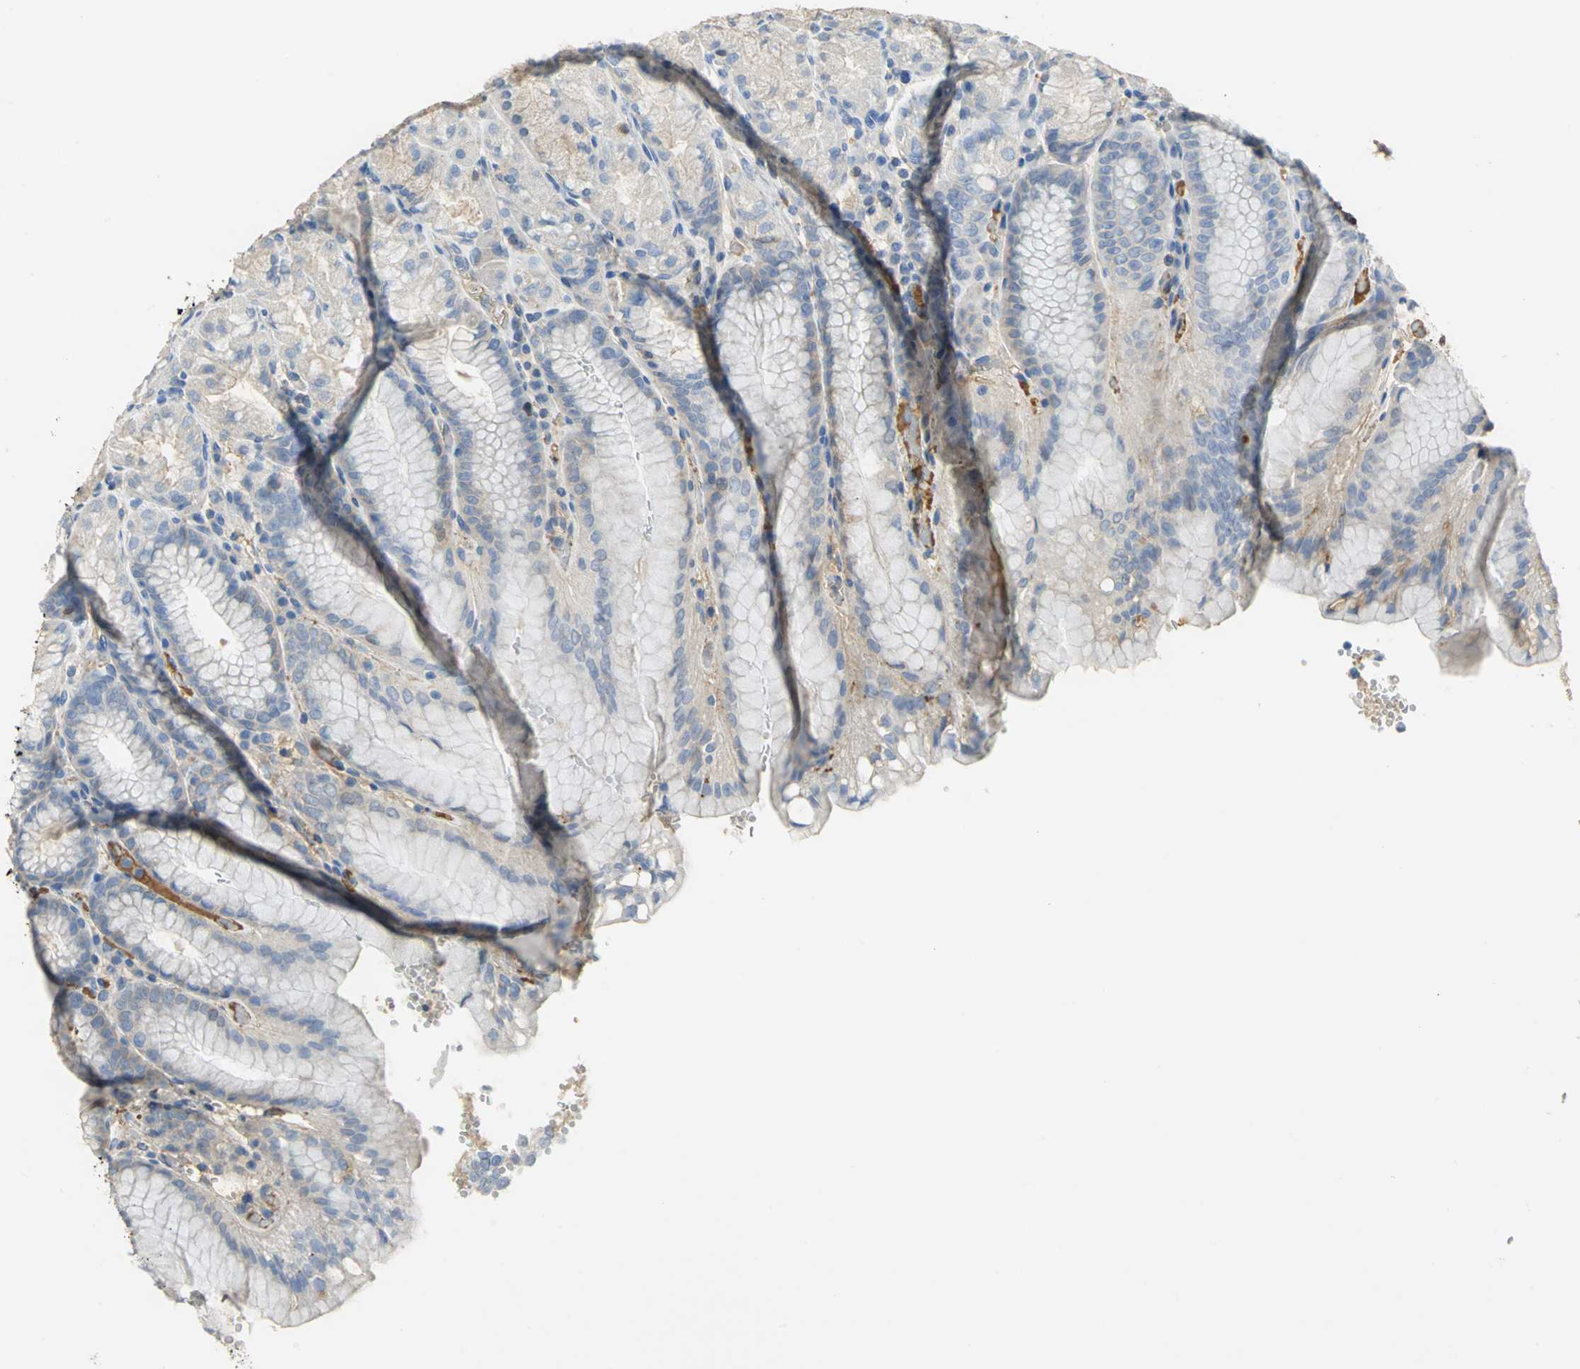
{"staining": {"intensity": "weak", "quantity": "25%-75%", "location": "cytoplasmic/membranous"}, "tissue": "stomach", "cell_type": "Glandular cells", "image_type": "normal", "snomed": [{"axis": "morphology", "description": "Normal tissue, NOS"}, {"axis": "topography", "description": "Stomach, upper"}, {"axis": "topography", "description": "Stomach"}], "caption": "Protein expression analysis of unremarkable stomach reveals weak cytoplasmic/membranous positivity in about 25%-75% of glandular cells. (IHC, brightfield microscopy, high magnification).", "gene": "GYG2", "patient": {"sex": "male", "age": 76}}